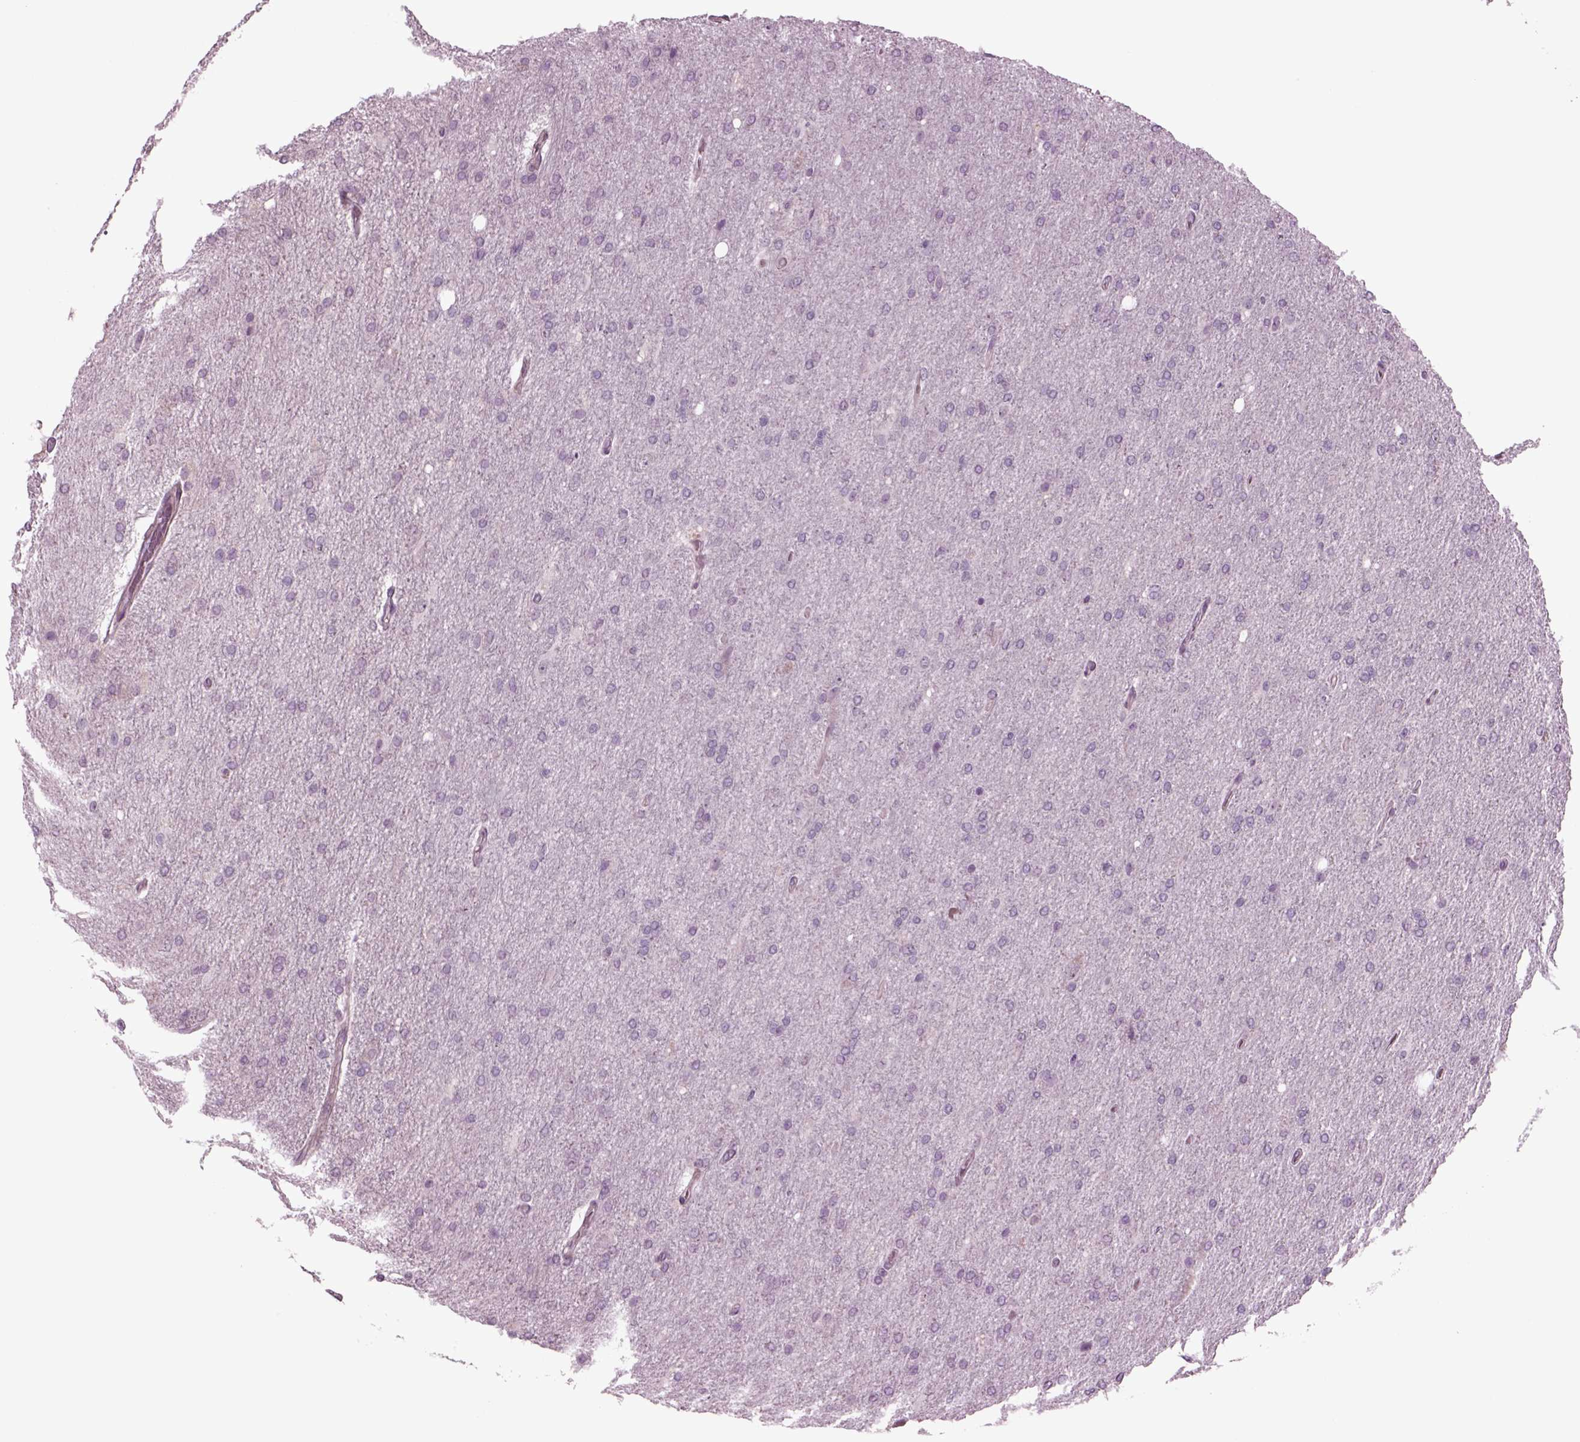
{"staining": {"intensity": "negative", "quantity": "none", "location": "none"}, "tissue": "glioma", "cell_type": "Tumor cells", "image_type": "cancer", "snomed": [{"axis": "morphology", "description": "Glioma, malignant, High grade"}, {"axis": "topography", "description": "Cerebral cortex"}], "caption": "This is a micrograph of IHC staining of high-grade glioma (malignant), which shows no staining in tumor cells. The staining is performed using DAB brown chromogen with nuclei counter-stained in using hematoxylin.", "gene": "ODF3", "patient": {"sex": "male", "age": 70}}